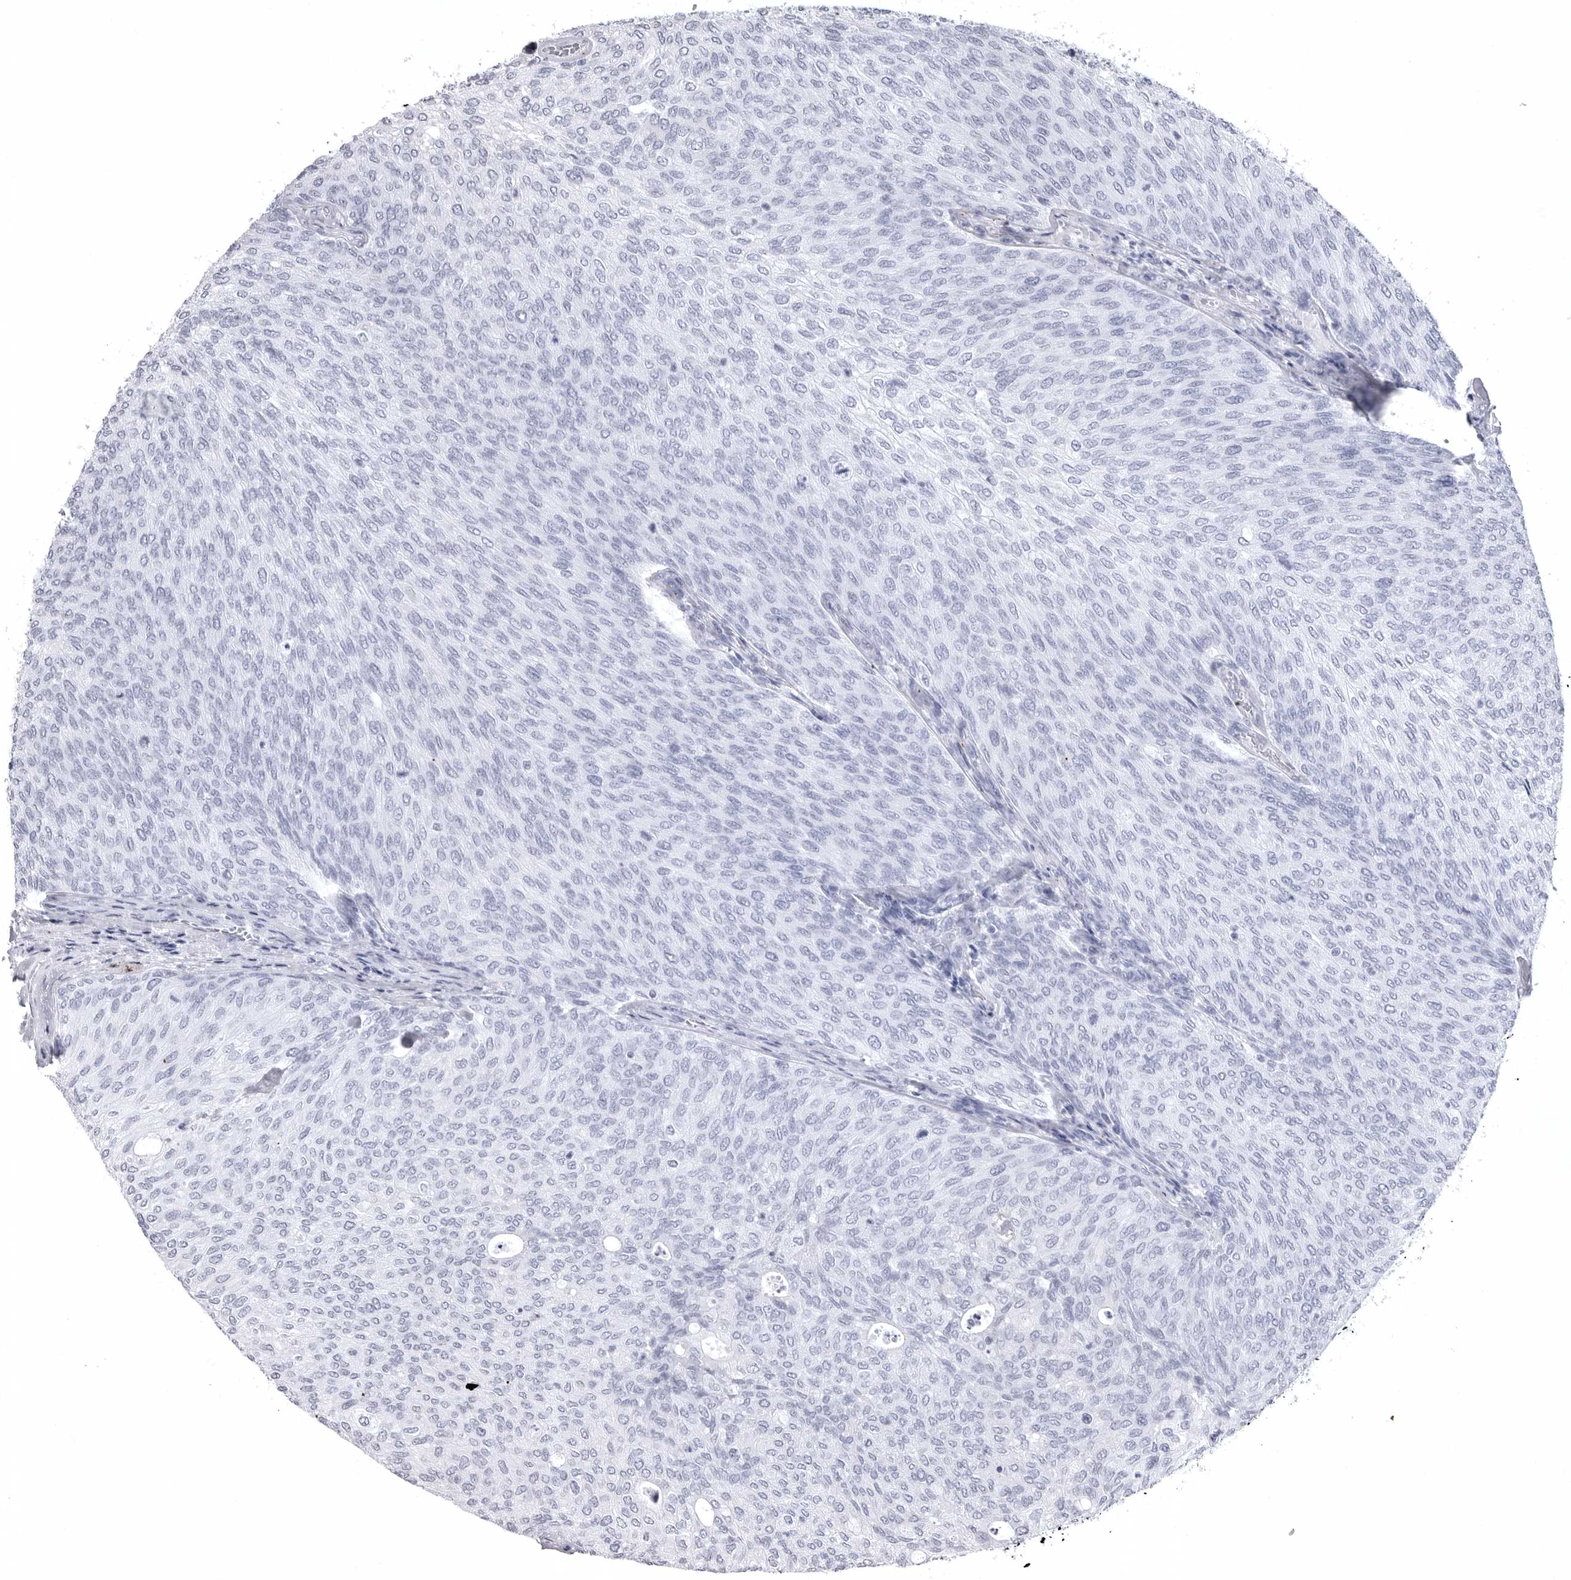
{"staining": {"intensity": "negative", "quantity": "none", "location": "none"}, "tissue": "urothelial cancer", "cell_type": "Tumor cells", "image_type": "cancer", "snomed": [{"axis": "morphology", "description": "Urothelial carcinoma, Low grade"}, {"axis": "topography", "description": "Urinary bladder"}], "caption": "Immunohistochemistry (IHC) histopathology image of human urothelial cancer stained for a protein (brown), which shows no expression in tumor cells.", "gene": "COL26A1", "patient": {"sex": "female", "age": 79}}